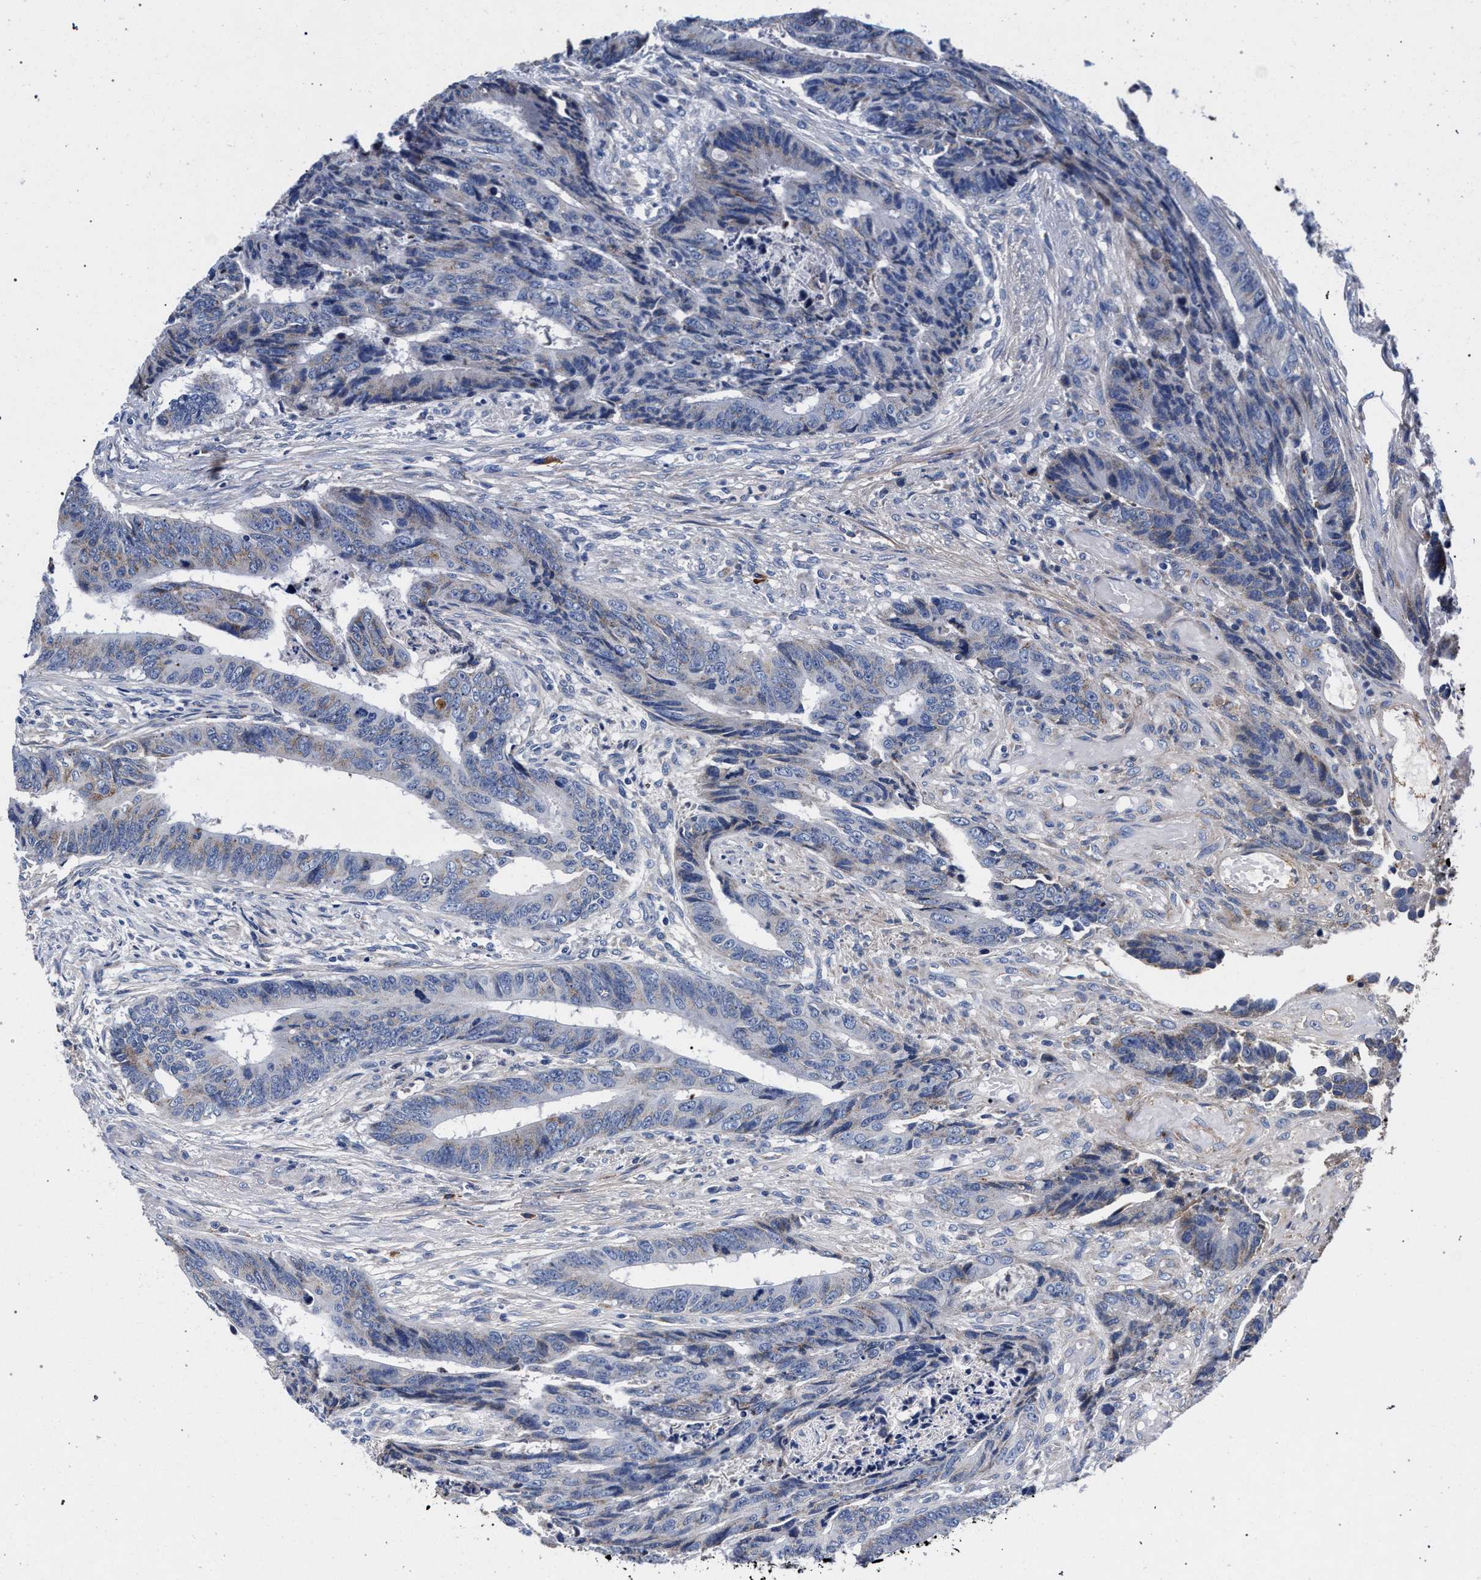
{"staining": {"intensity": "weak", "quantity": "<25%", "location": "cytoplasmic/membranous"}, "tissue": "colorectal cancer", "cell_type": "Tumor cells", "image_type": "cancer", "snomed": [{"axis": "morphology", "description": "Adenocarcinoma, NOS"}, {"axis": "topography", "description": "Rectum"}], "caption": "This is an IHC photomicrograph of human adenocarcinoma (colorectal). There is no positivity in tumor cells.", "gene": "ACOX1", "patient": {"sex": "male", "age": 84}}